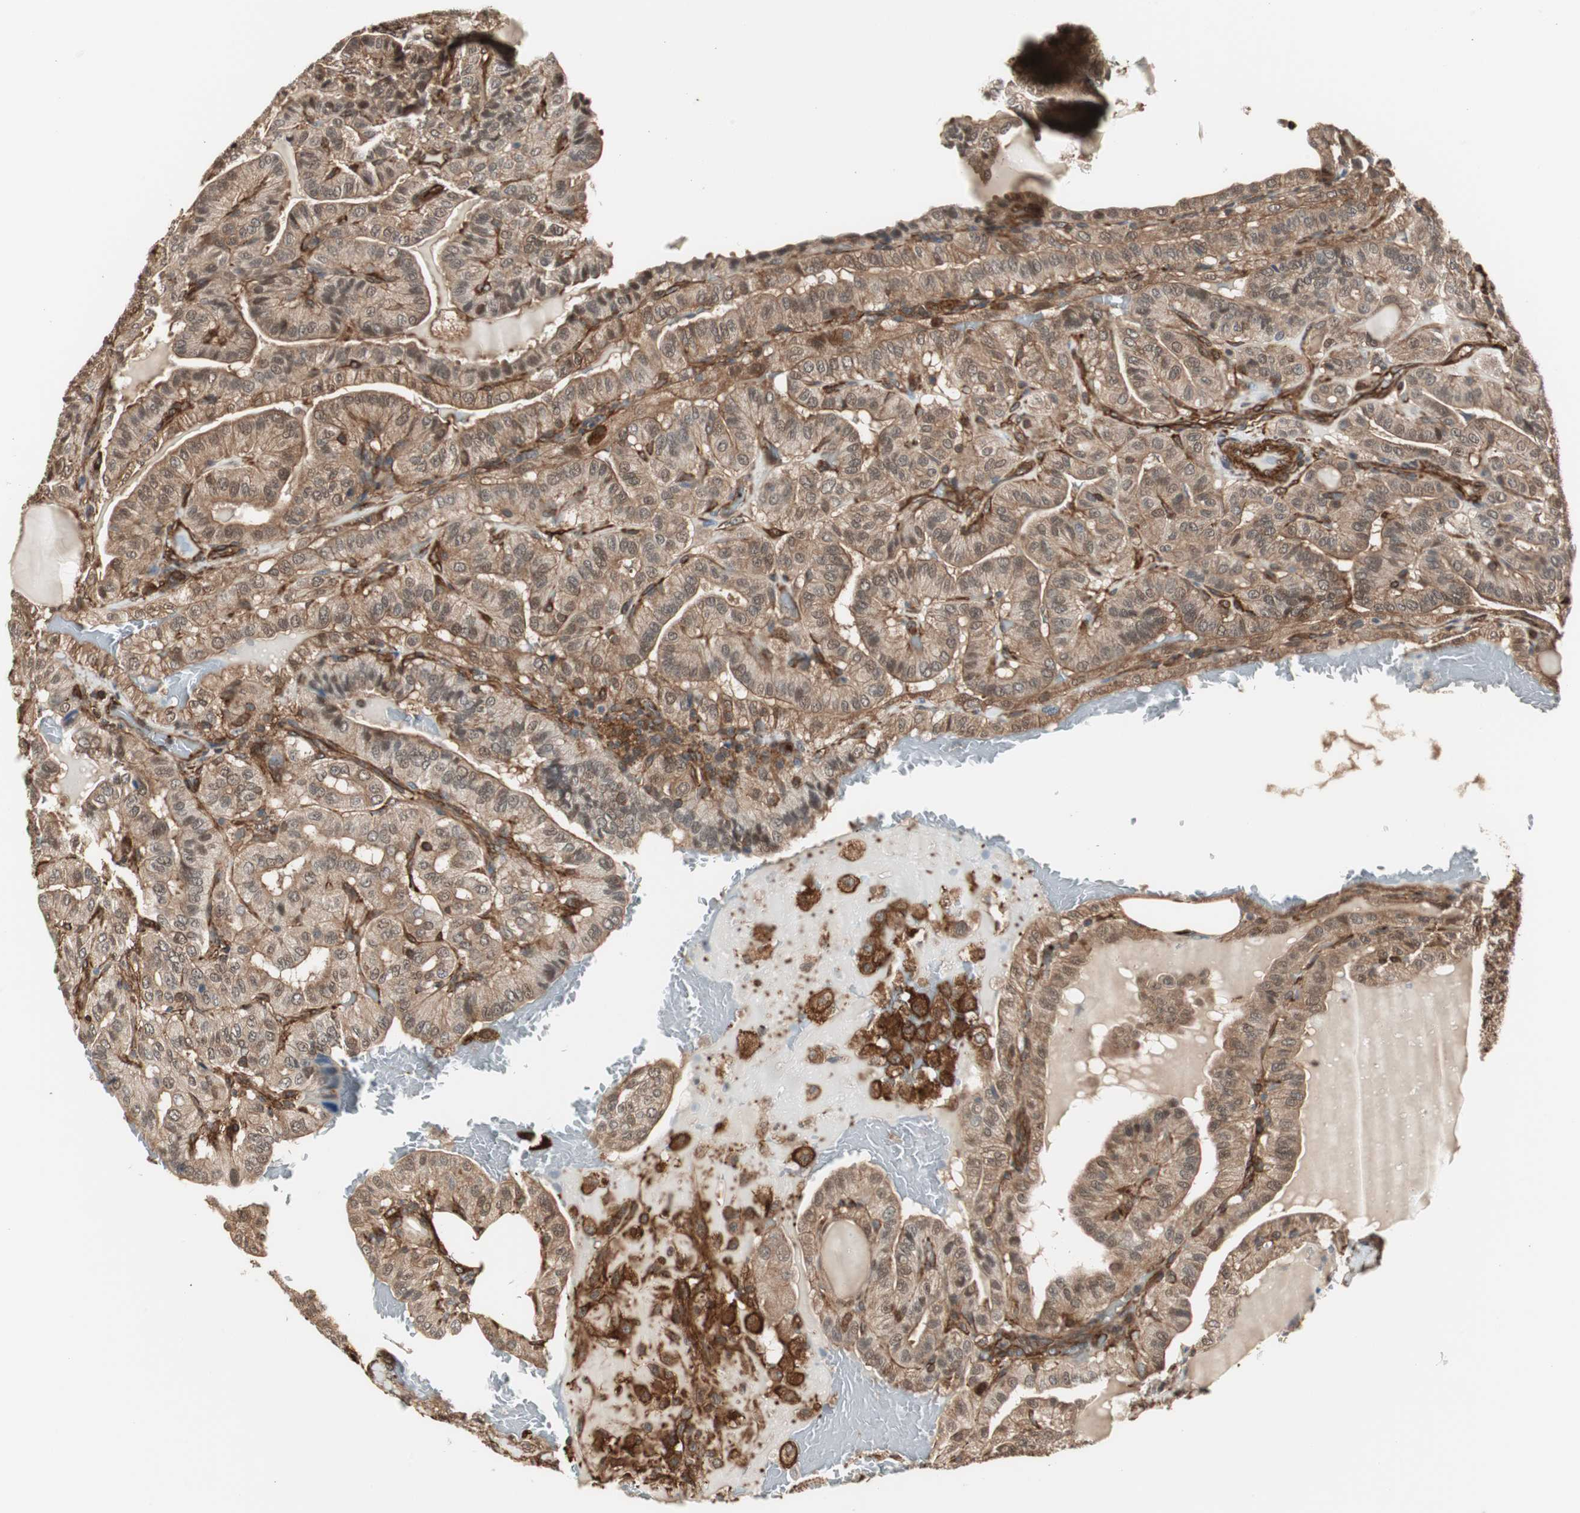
{"staining": {"intensity": "moderate", "quantity": ">75%", "location": "cytoplasmic/membranous"}, "tissue": "thyroid cancer", "cell_type": "Tumor cells", "image_type": "cancer", "snomed": [{"axis": "morphology", "description": "Papillary adenocarcinoma, NOS"}, {"axis": "topography", "description": "Thyroid gland"}], "caption": "Papillary adenocarcinoma (thyroid) tissue exhibits moderate cytoplasmic/membranous expression in about >75% of tumor cells, visualized by immunohistochemistry.", "gene": "PTPN11", "patient": {"sex": "male", "age": 77}}